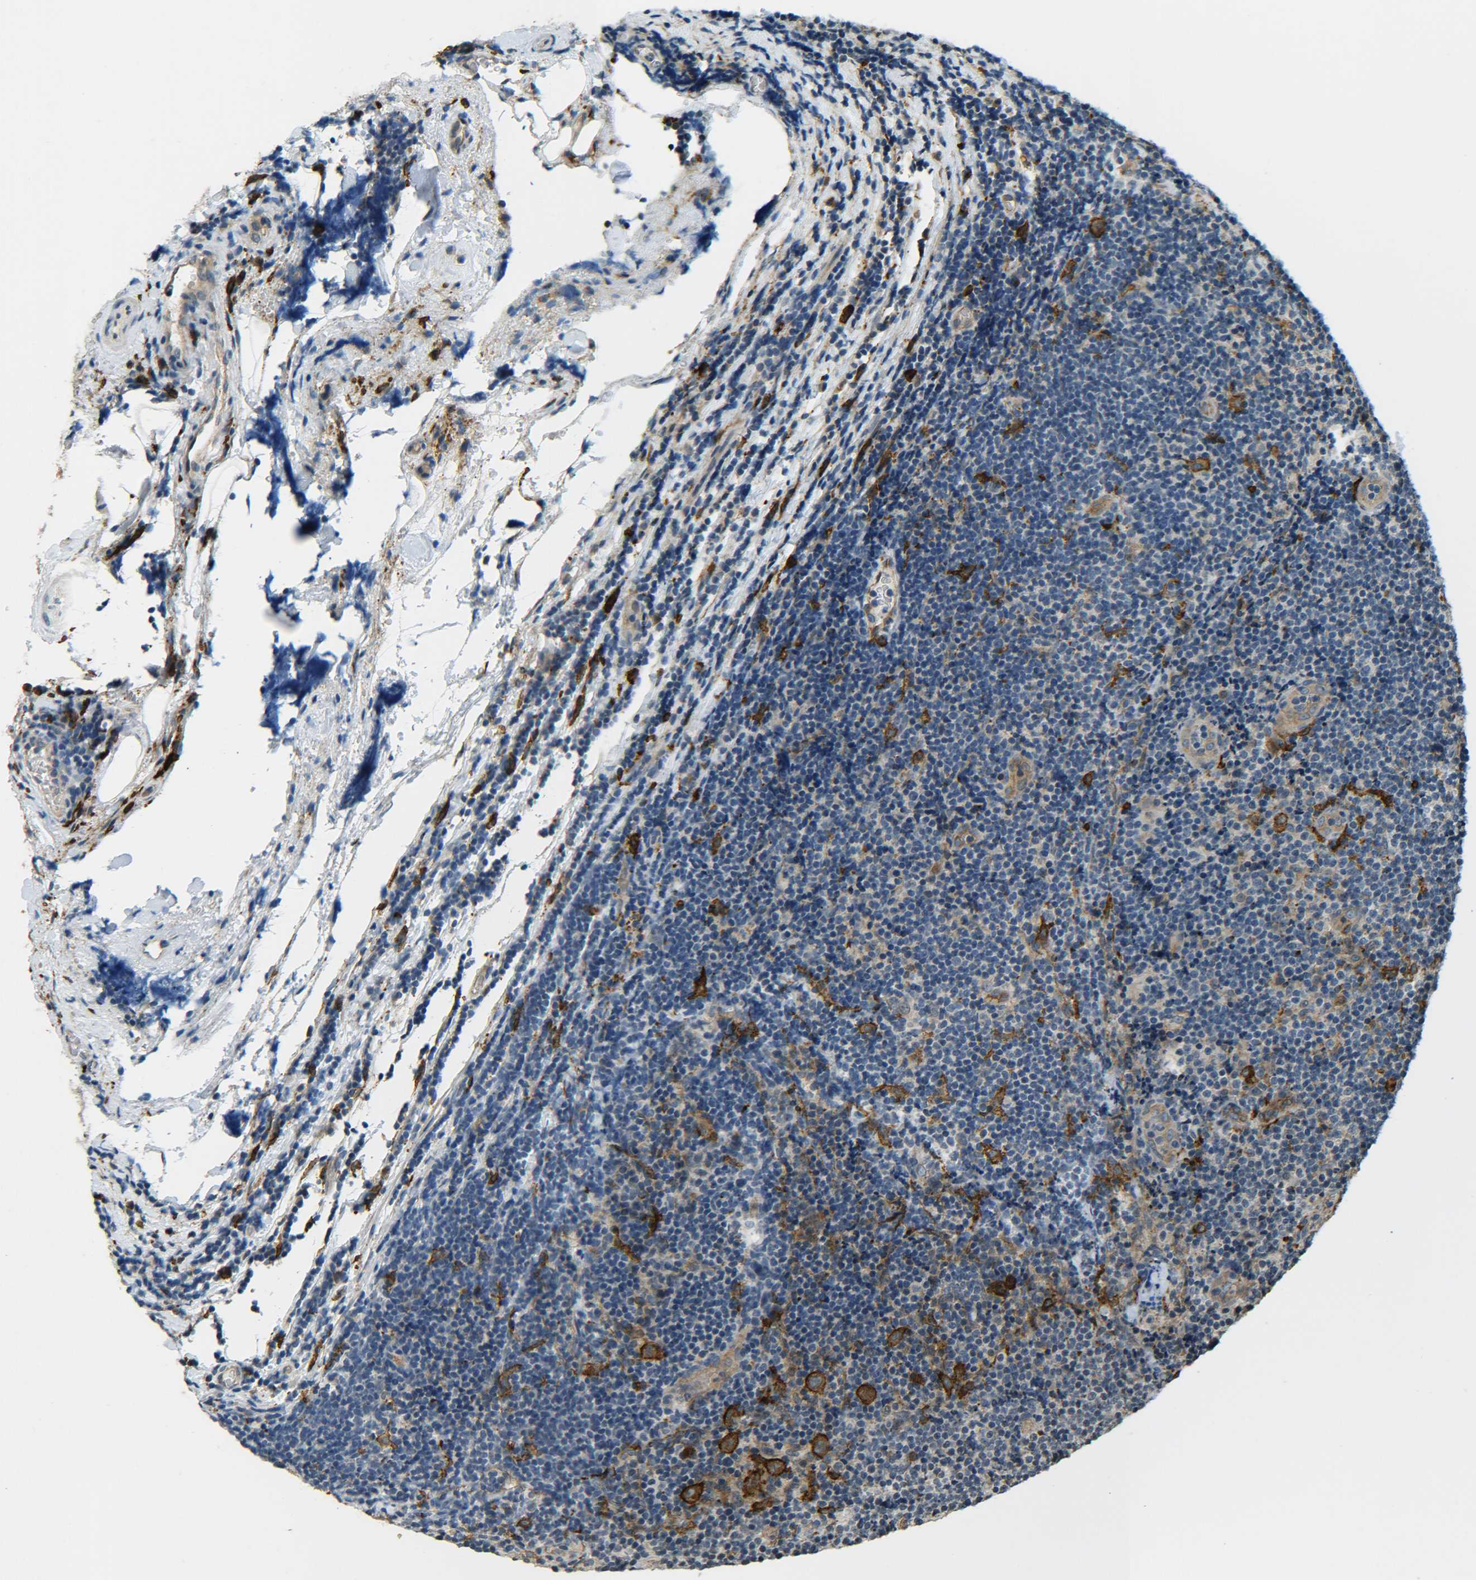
{"staining": {"intensity": "weak", "quantity": "<25%", "location": "cytoplasmic/membranous"}, "tissue": "lymphoma", "cell_type": "Tumor cells", "image_type": "cancer", "snomed": [{"axis": "morphology", "description": "Malignant lymphoma, non-Hodgkin's type, Low grade"}, {"axis": "topography", "description": "Lymph node"}], "caption": "The micrograph exhibits no significant staining in tumor cells of low-grade malignant lymphoma, non-Hodgkin's type. (DAB immunohistochemistry (IHC), high magnification).", "gene": "DAB2", "patient": {"sex": "male", "age": 83}}